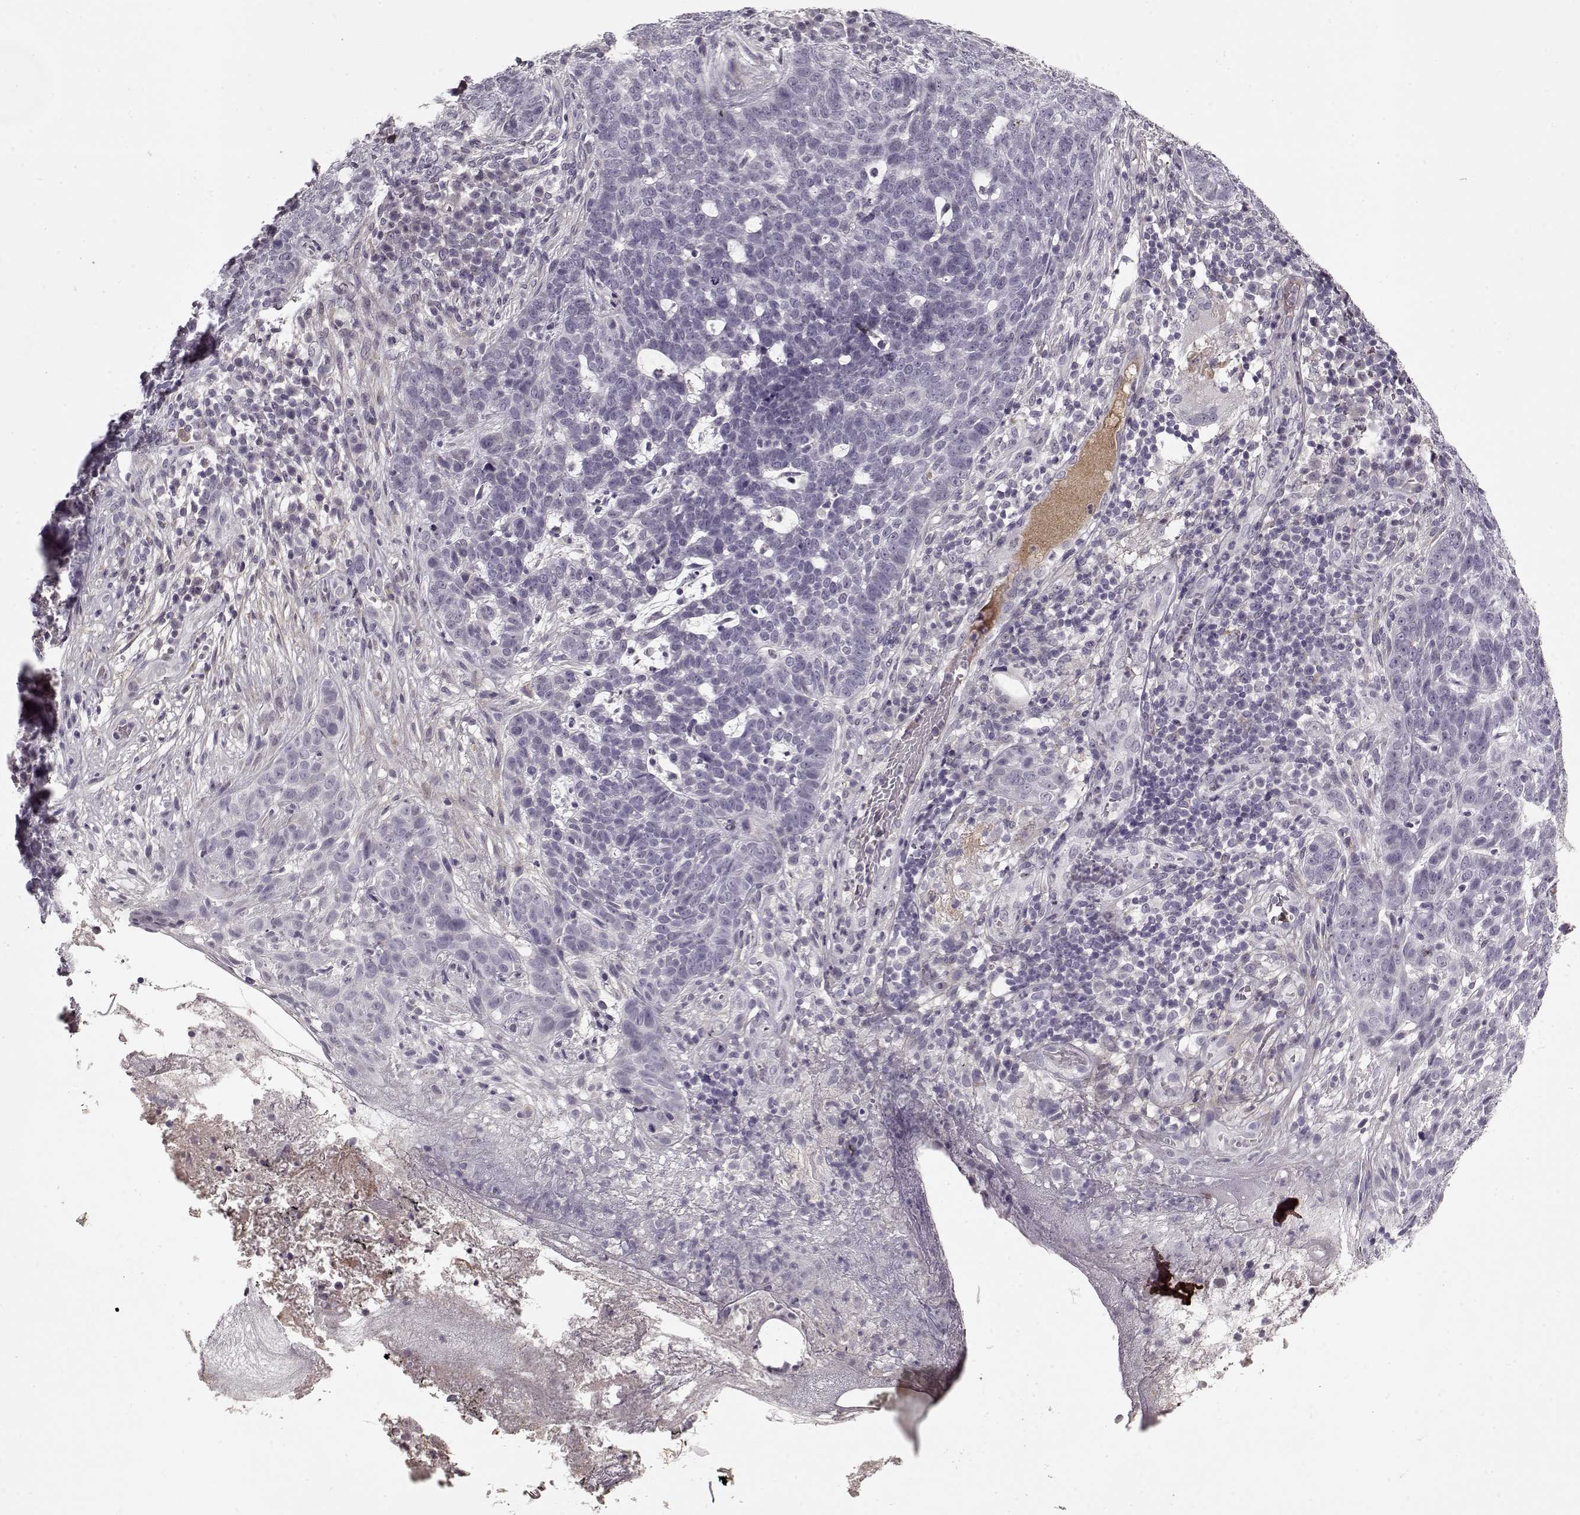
{"staining": {"intensity": "negative", "quantity": "none", "location": "none"}, "tissue": "skin cancer", "cell_type": "Tumor cells", "image_type": "cancer", "snomed": [{"axis": "morphology", "description": "Basal cell carcinoma"}, {"axis": "topography", "description": "Skin"}], "caption": "High magnification brightfield microscopy of skin basal cell carcinoma stained with DAB (3,3'-diaminobenzidine) (brown) and counterstained with hematoxylin (blue): tumor cells show no significant positivity. Brightfield microscopy of immunohistochemistry stained with DAB (3,3'-diaminobenzidine) (brown) and hematoxylin (blue), captured at high magnification.", "gene": "LUM", "patient": {"sex": "female", "age": 69}}